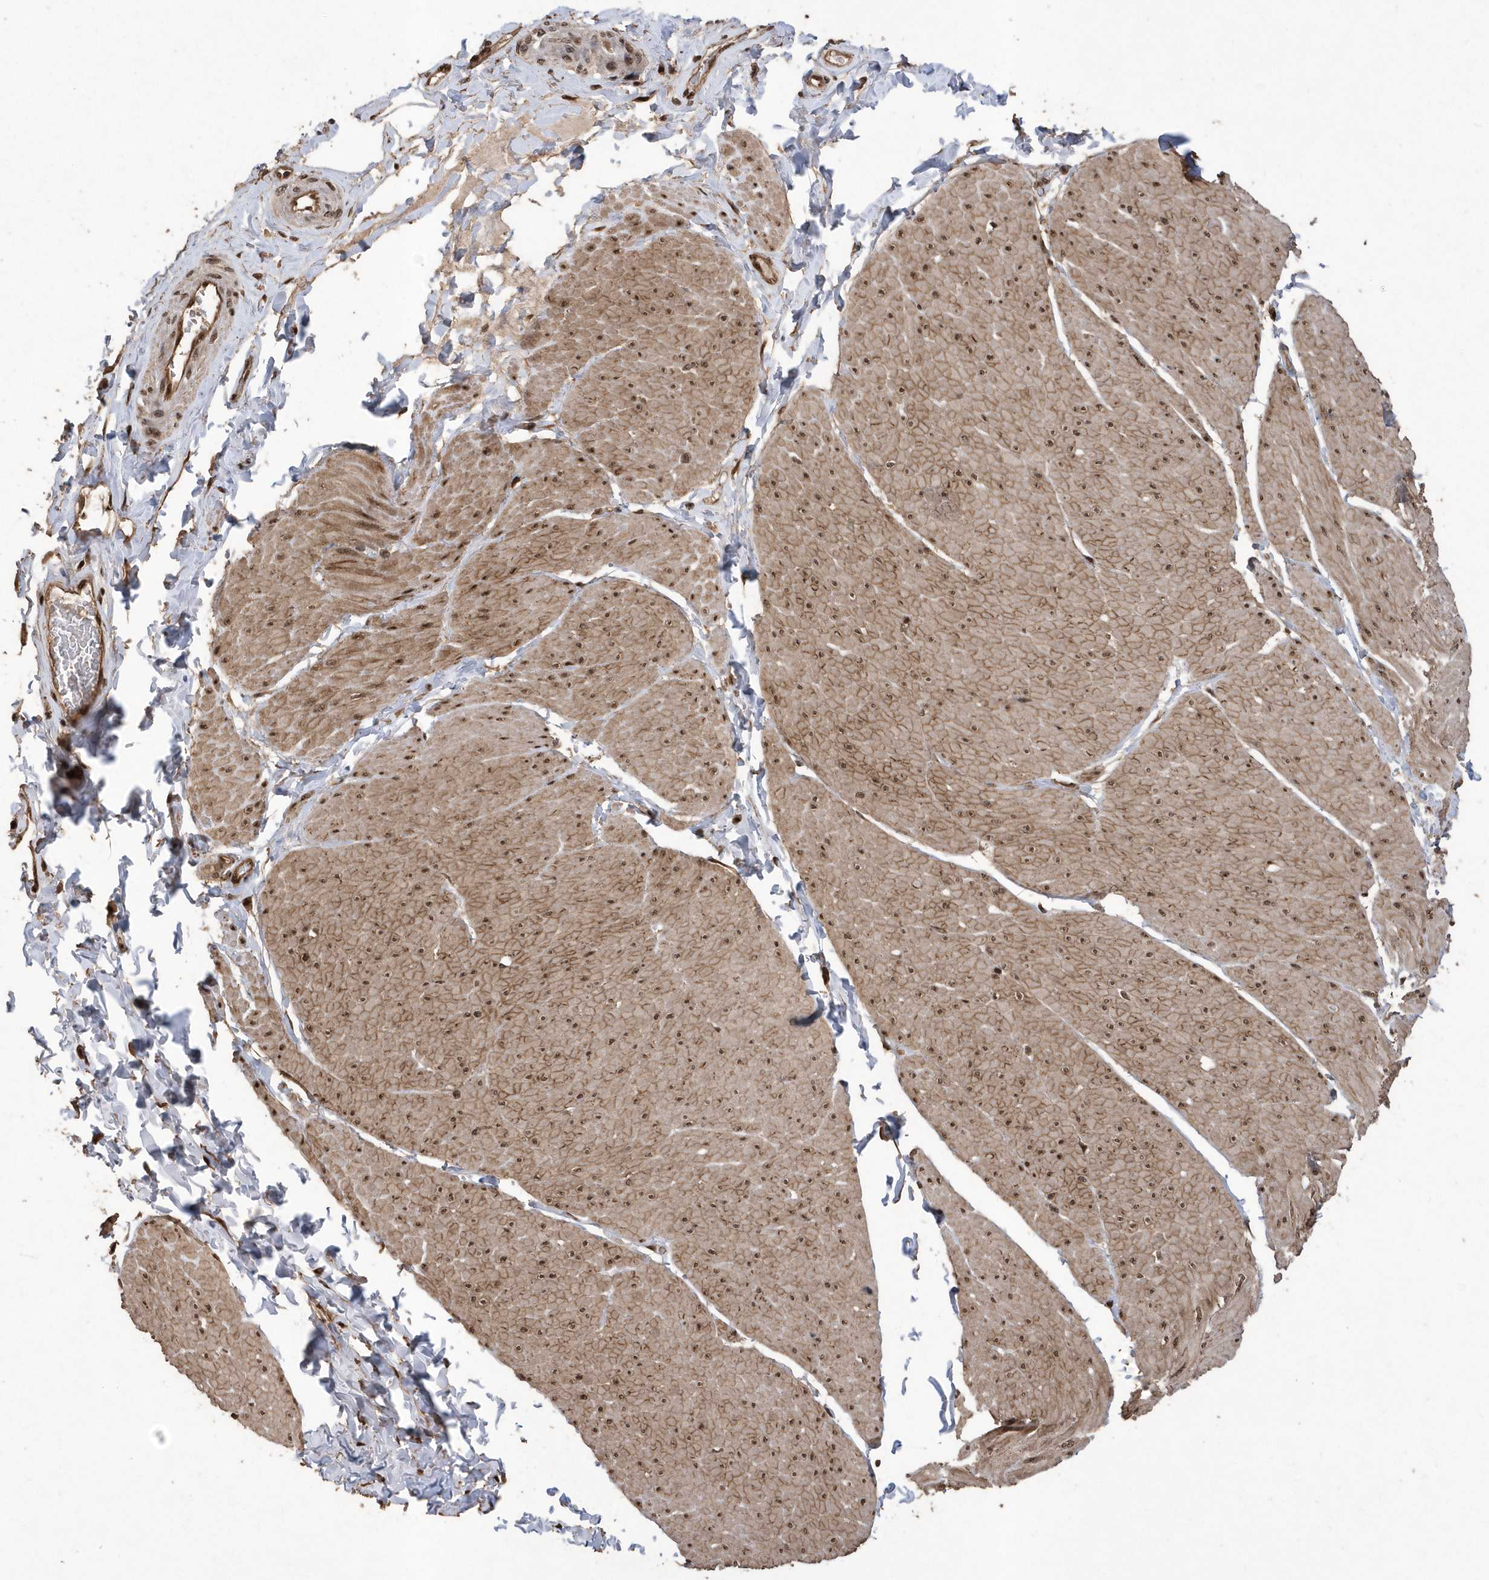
{"staining": {"intensity": "moderate", "quantity": ">75%", "location": "cytoplasmic/membranous,nuclear"}, "tissue": "smooth muscle", "cell_type": "Smooth muscle cells", "image_type": "normal", "snomed": [{"axis": "morphology", "description": "Urothelial carcinoma, High grade"}, {"axis": "topography", "description": "Urinary bladder"}], "caption": "This image reveals immunohistochemistry staining of benign human smooth muscle, with medium moderate cytoplasmic/membranous,nuclear staining in about >75% of smooth muscle cells.", "gene": "INTS12", "patient": {"sex": "male", "age": 46}}